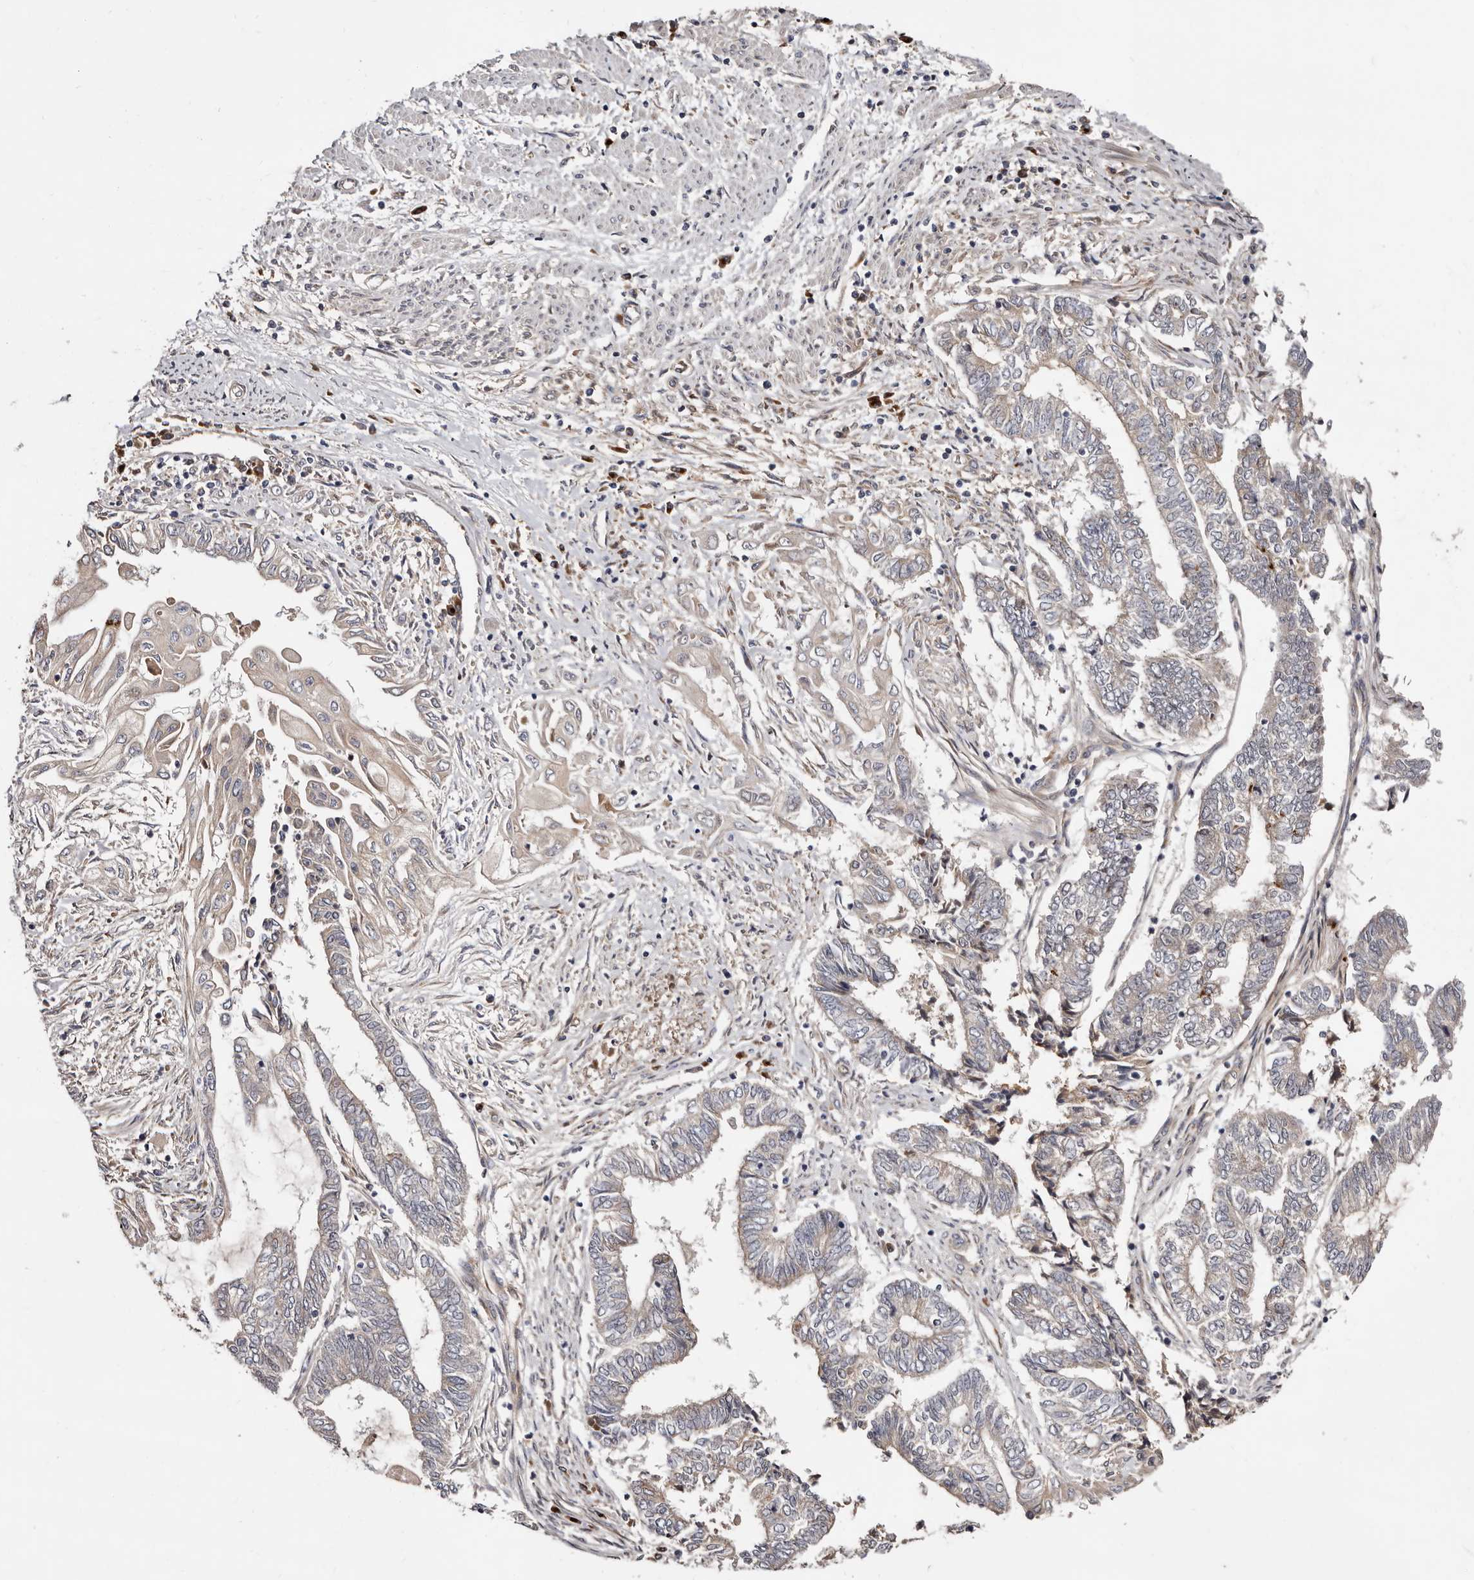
{"staining": {"intensity": "weak", "quantity": "<25%", "location": "cytoplasmic/membranous"}, "tissue": "endometrial cancer", "cell_type": "Tumor cells", "image_type": "cancer", "snomed": [{"axis": "morphology", "description": "Adenocarcinoma, NOS"}, {"axis": "topography", "description": "Uterus"}, {"axis": "topography", "description": "Endometrium"}], "caption": "DAB immunohistochemical staining of human endometrial adenocarcinoma shows no significant expression in tumor cells.", "gene": "DACT2", "patient": {"sex": "female", "age": 70}}